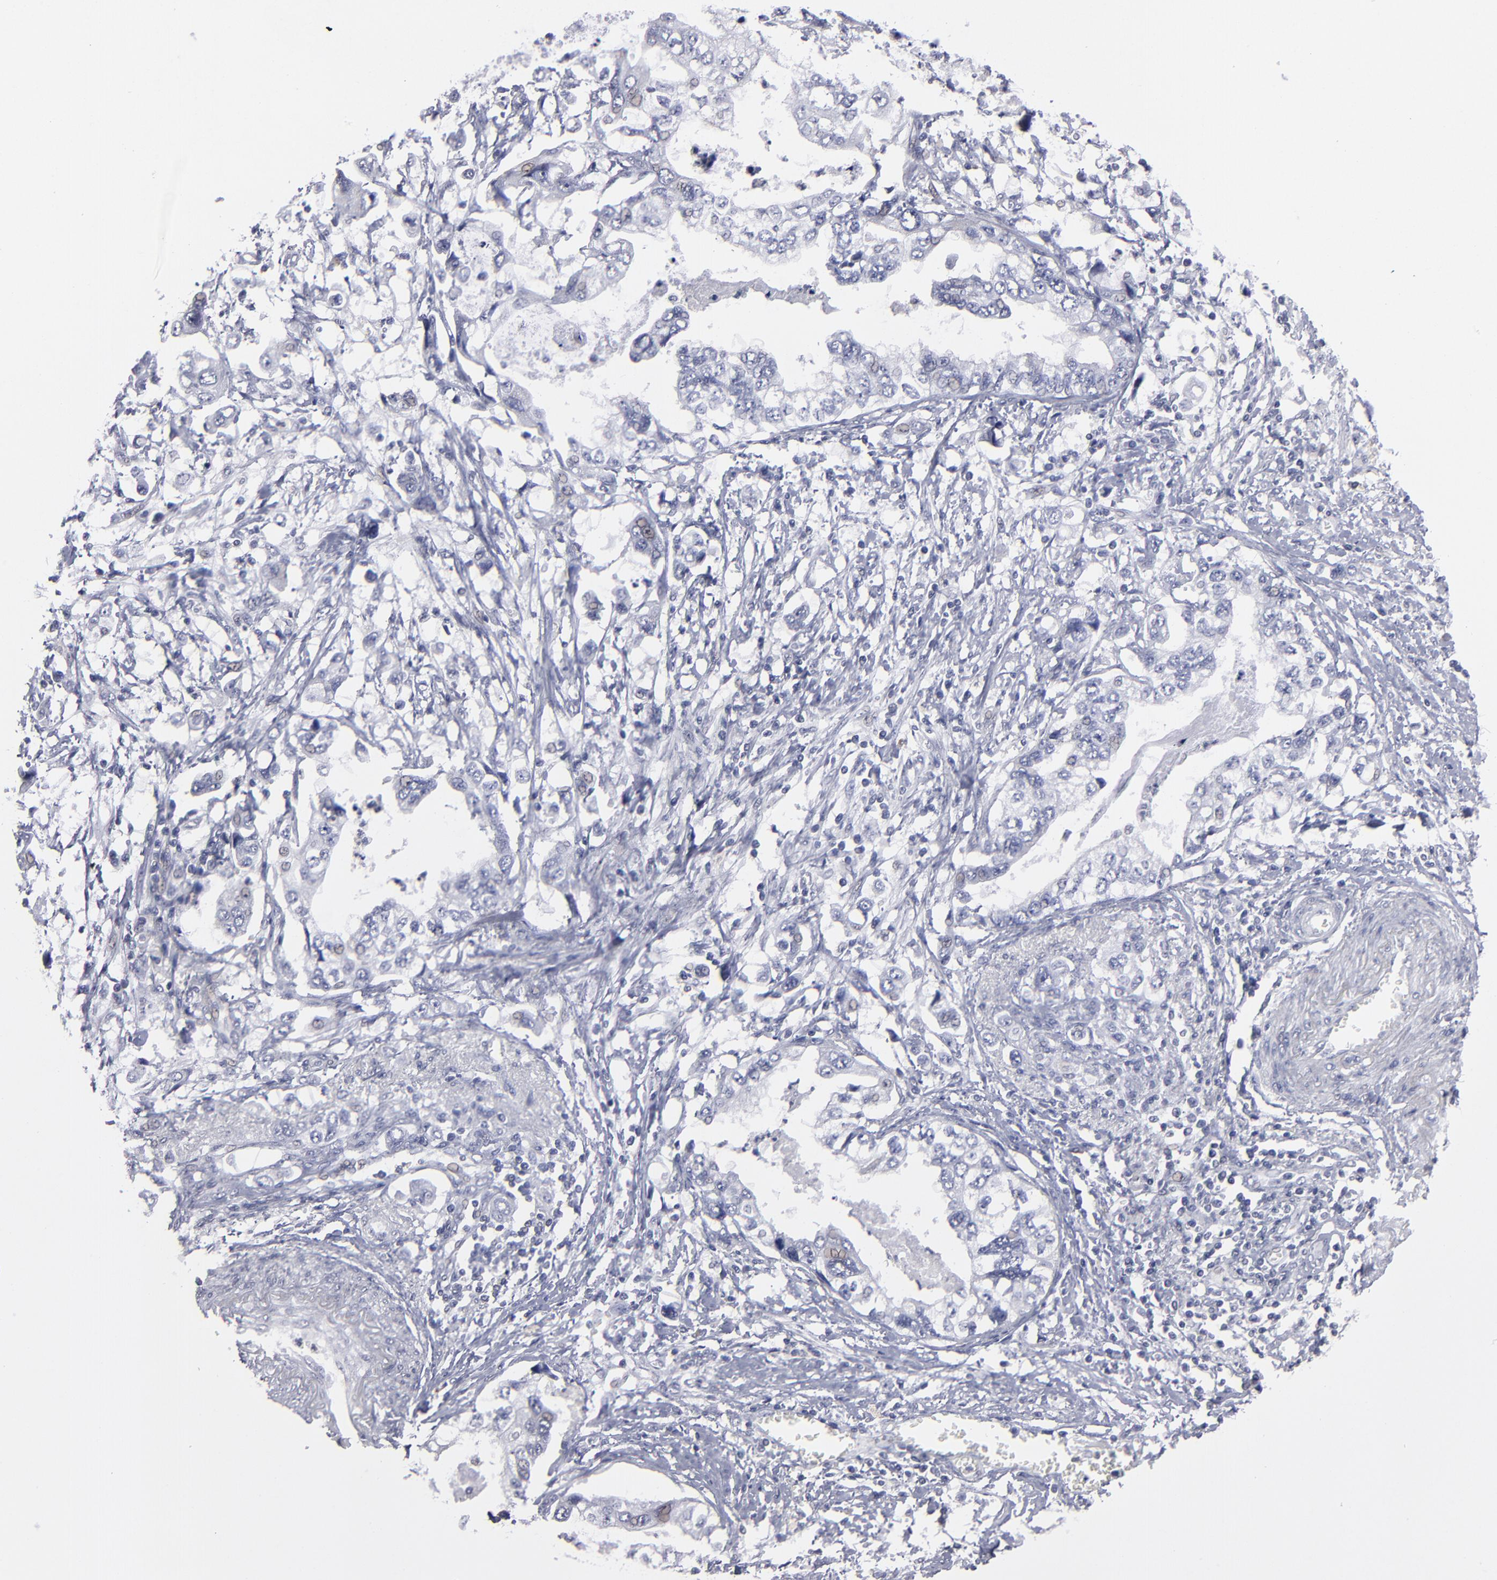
{"staining": {"intensity": "negative", "quantity": "none", "location": "none"}, "tissue": "stomach cancer", "cell_type": "Tumor cells", "image_type": "cancer", "snomed": [{"axis": "morphology", "description": "Adenocarcinoma, NOS"}, {"axis": "topography", "description": "Pancreas"}, {"axis": "topography", "description": "Stomach, upper"}], "caption": "Adenocarcinoma (stomach) was stained to show a protein in brown. There is no significant positivity in tumor cells. The staining was performed using DAB (3,3'-diaminobenzidine) to visualize the protein expression in brown, while the nuclei were stained in blue with hematoxylin (Magnification: 20x).", "gene": "CEP97", "patient": {"sex": "male", "age": 77}}